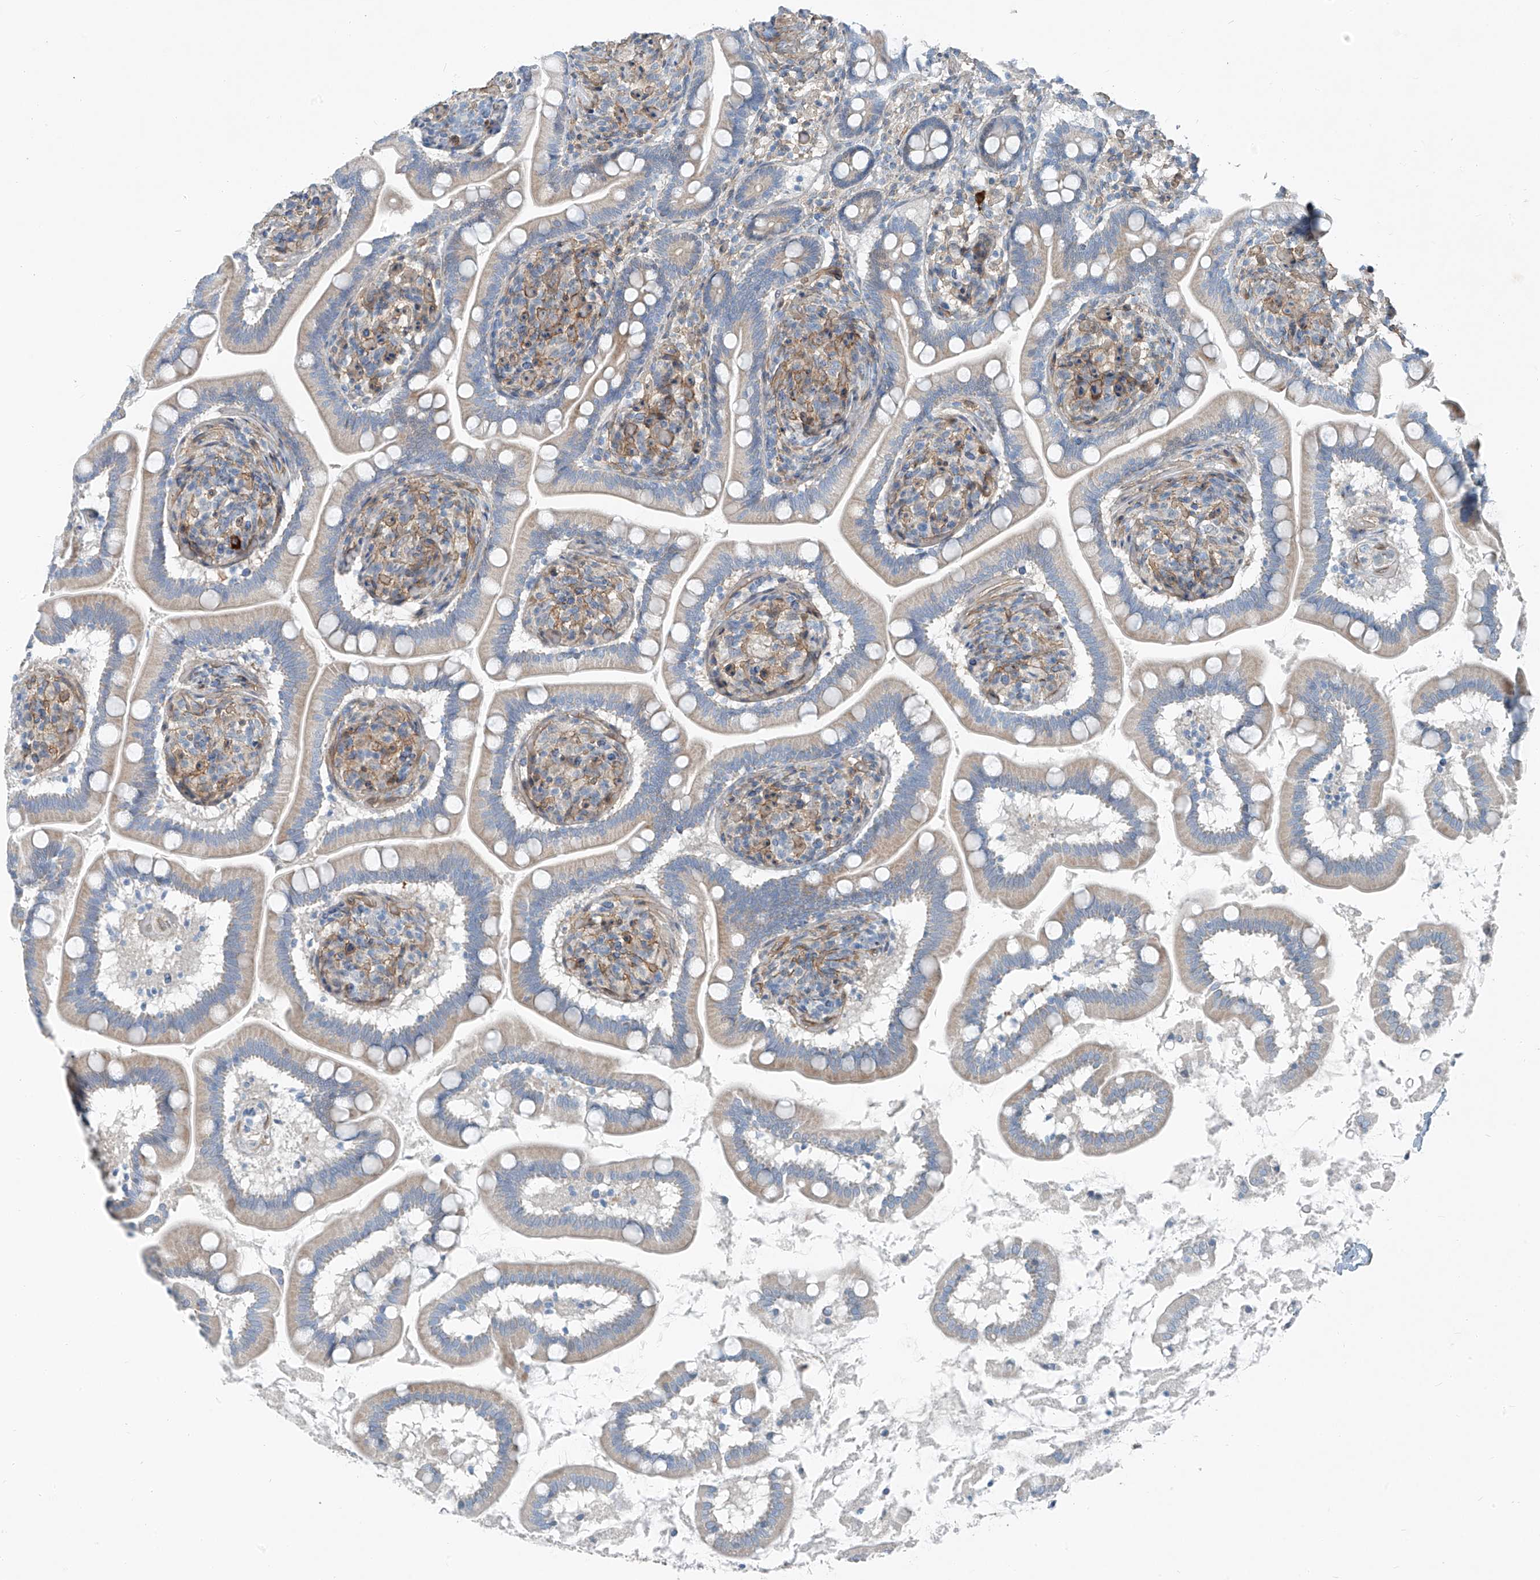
{"staining": {"intensity": "weak", "quantity": "<25%", "location": "cytoplasmic/membranous"}, "tissue": "small intestine", "cell_type": "Glandular cells", "image_type": "normal", "snomed": [{"axis": "morphology", "description": "Normal tissue, NOS"}, {"axis": "topography", "description": "Small intestine"}], "caption": "The photomicrograph demonstrates no significant positivity in glandular cells of small intestine. (DAB (3,3'-diaminobenzidine) IHC with hematoxylin counter stain).", "gene": "TNS2", "patient": {"sex": "female", "age": 64}}